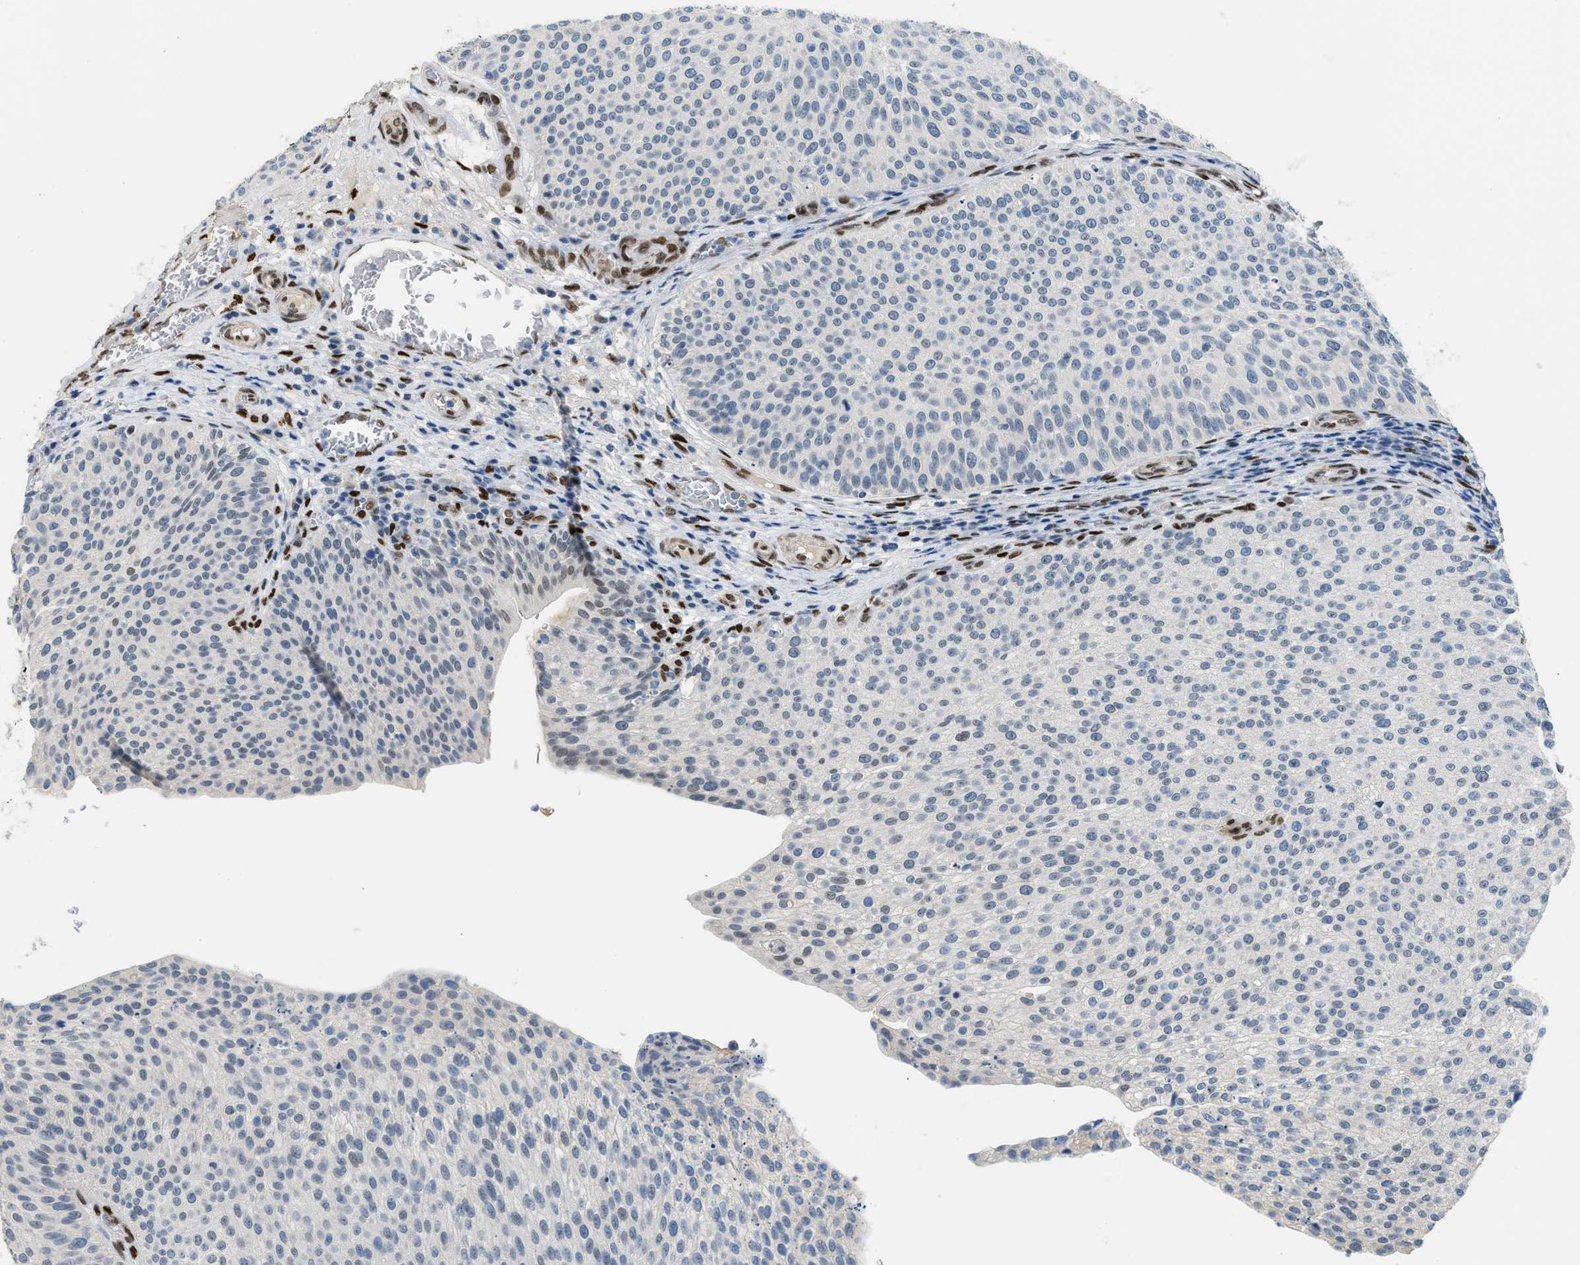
{"staining": {"intensity": "negative", "quantity": "none", "location": "none"}, "tissue": "urothelial cancer", "cell_type": "Tumor cells", "image_type": "cancer", "snomed": [{"axis": "morphology", "description": "Urothelial carcinoma, Low grade"}, {"axis": "topography", "description": "Smooth muscle"}, {"axis": "topography", "description": "Urinary bladder"}], "caption": "High power microscopy histopathology image of an immunohistochemistry (IHC) histopathology image of urothelial cancer, revealing no significant positivity in tumor cells.", "gene": "ZBTB20", "patient": {"sex": "male", "age": 60}}